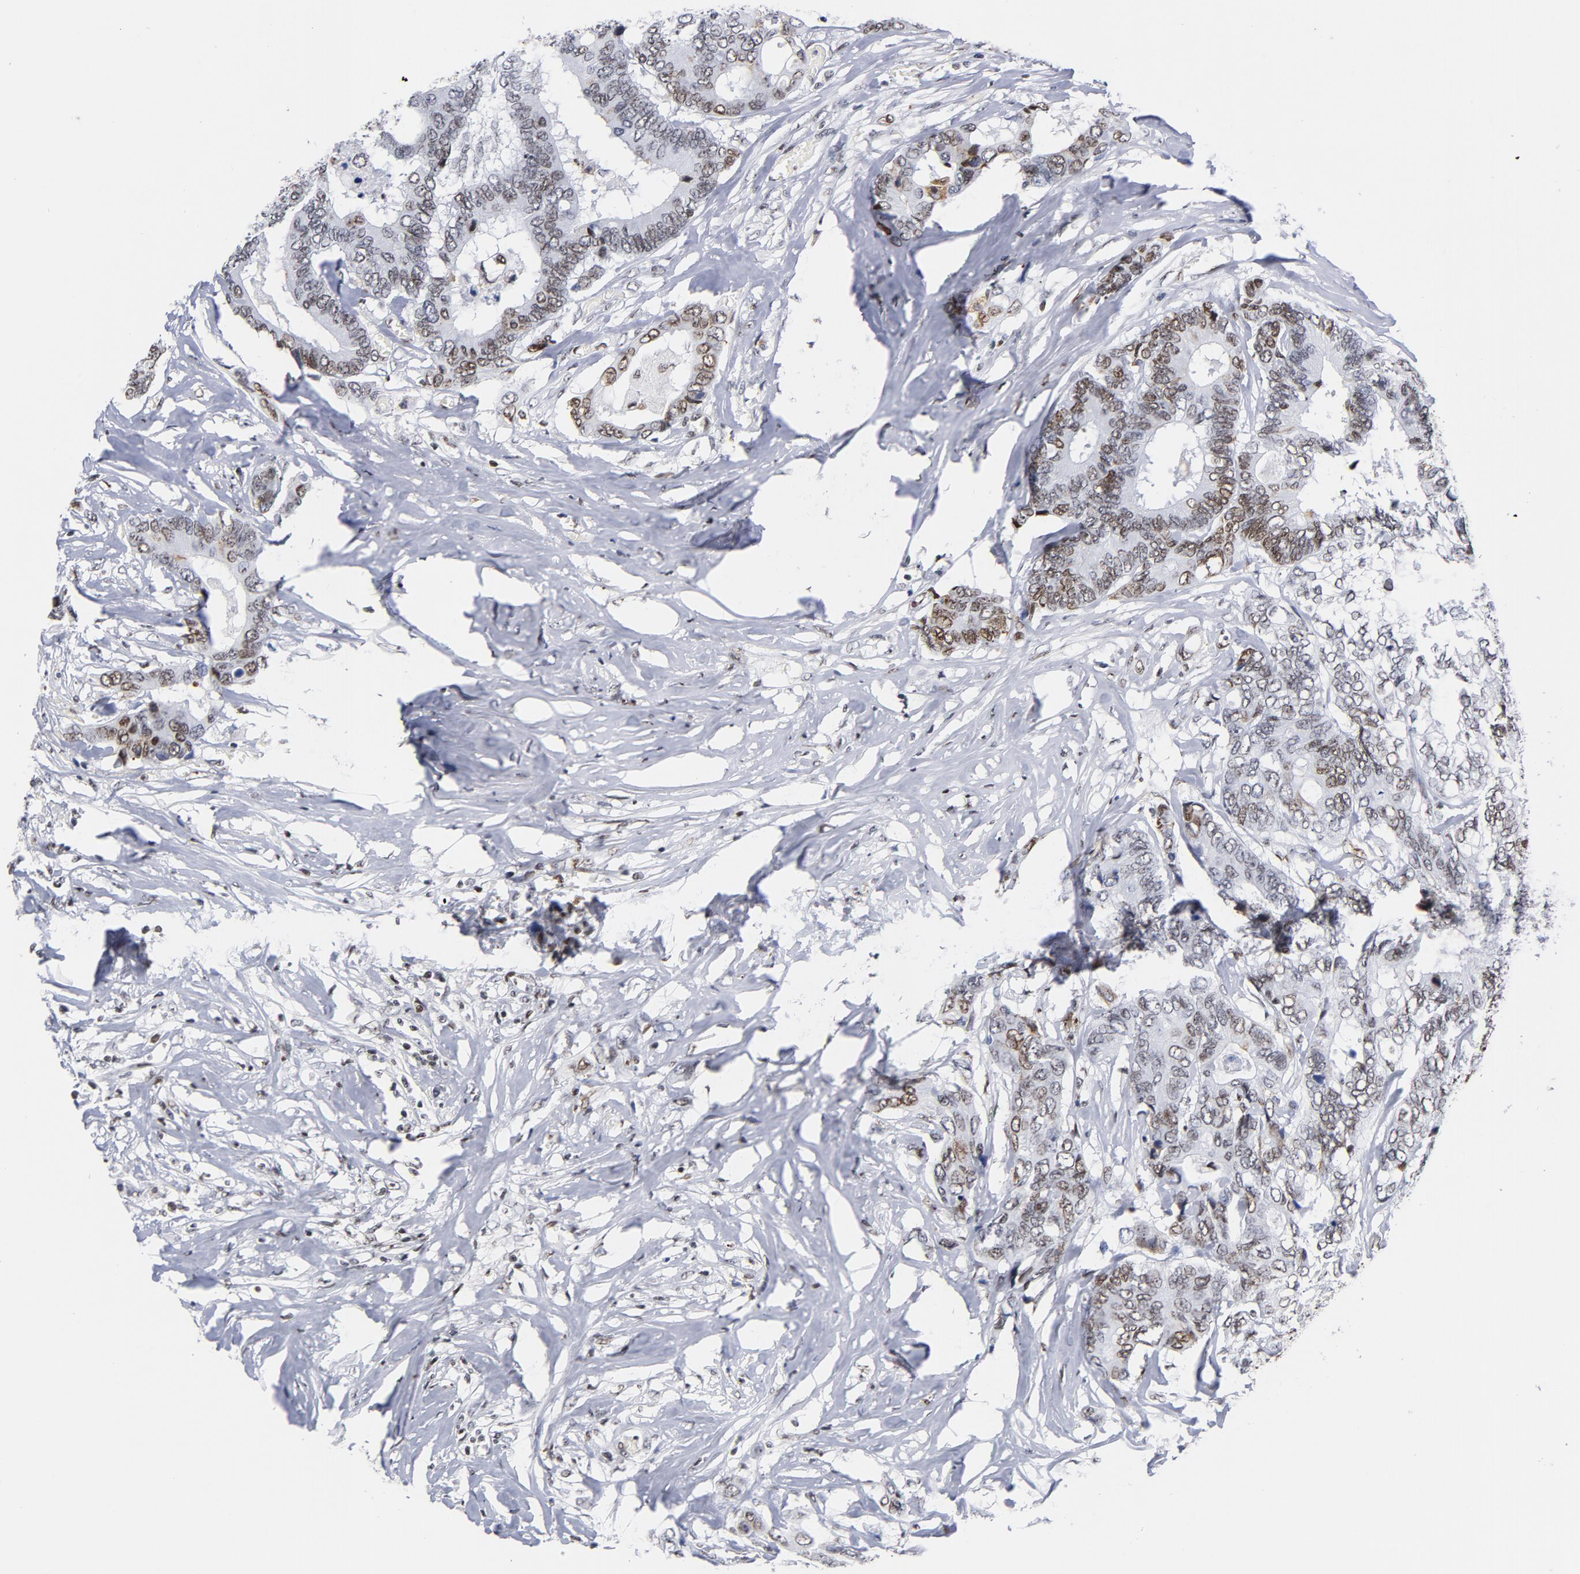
{"staining": {"intensity": "moderate", "quantity": "25%-75%", "location": "nuclear"}, "tissue": "colorectal cancer", "cell_type": "Tumor cells", "image_type": "cancer", "snomed": [{"axis": "morphology", "description": "Adenocarcinoma, NOS"}, {"axis": "topography", "description": "Rectum"}], "caption": "Approximately 25%-75% of tumor cells in human colorectal adenocarcinoma reveal moderate nuclear protein positivity as visualized by brown immunohistochemical staining.", "gene": "TOP2B", "patient": {"sex": "male", "age": 55}}